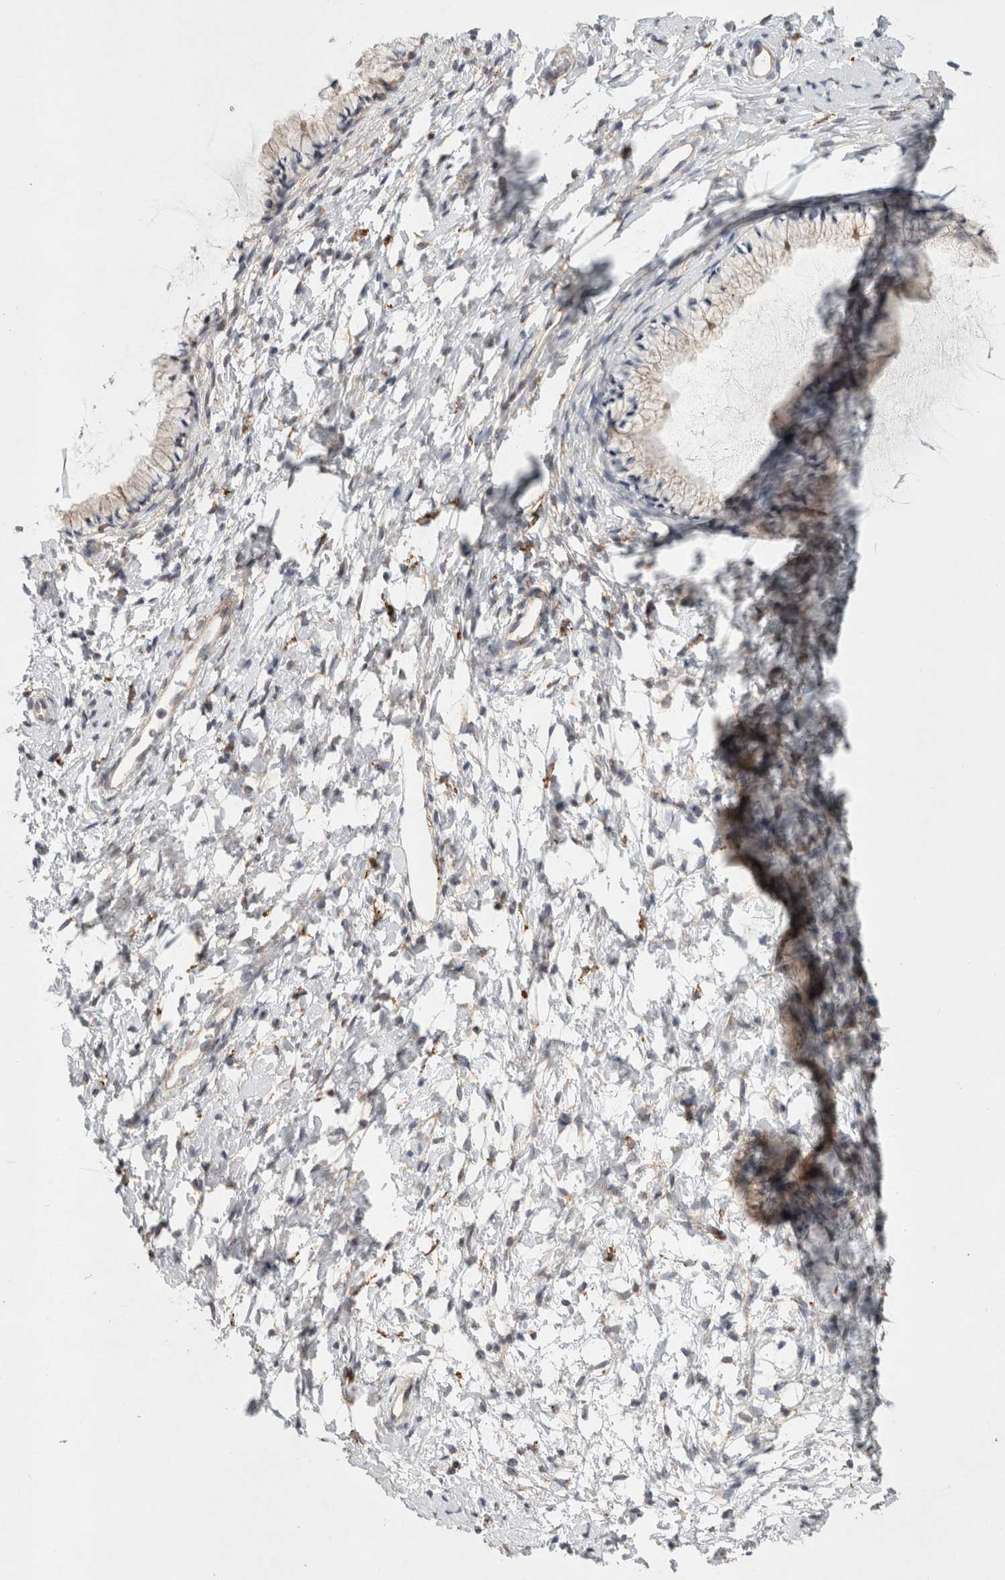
{"staining": {"intensity": "negative", "quantity": "none", "location": "none"}, "tissue": "cervix", "cell_type": "Glandular cells", "image_type": "normal", "snomed": [{"axis": "morphology", "description": "Normal tissue, NOS"}, {"axis": "topography", "description": "Cervix"}], "caption": "DAB (3,3'-diaminobenzidine) immunohistochemical staining of normal human cervix shows no significant positivity in glandular cells. Brightfield microscopy of immunohistochemistry (IHC) stained with DAB (brown) and hematoxylin (blue), captured at high magnification.", "gene": "CDCA7L", "patient": {"sex": "female", "age": 72}}